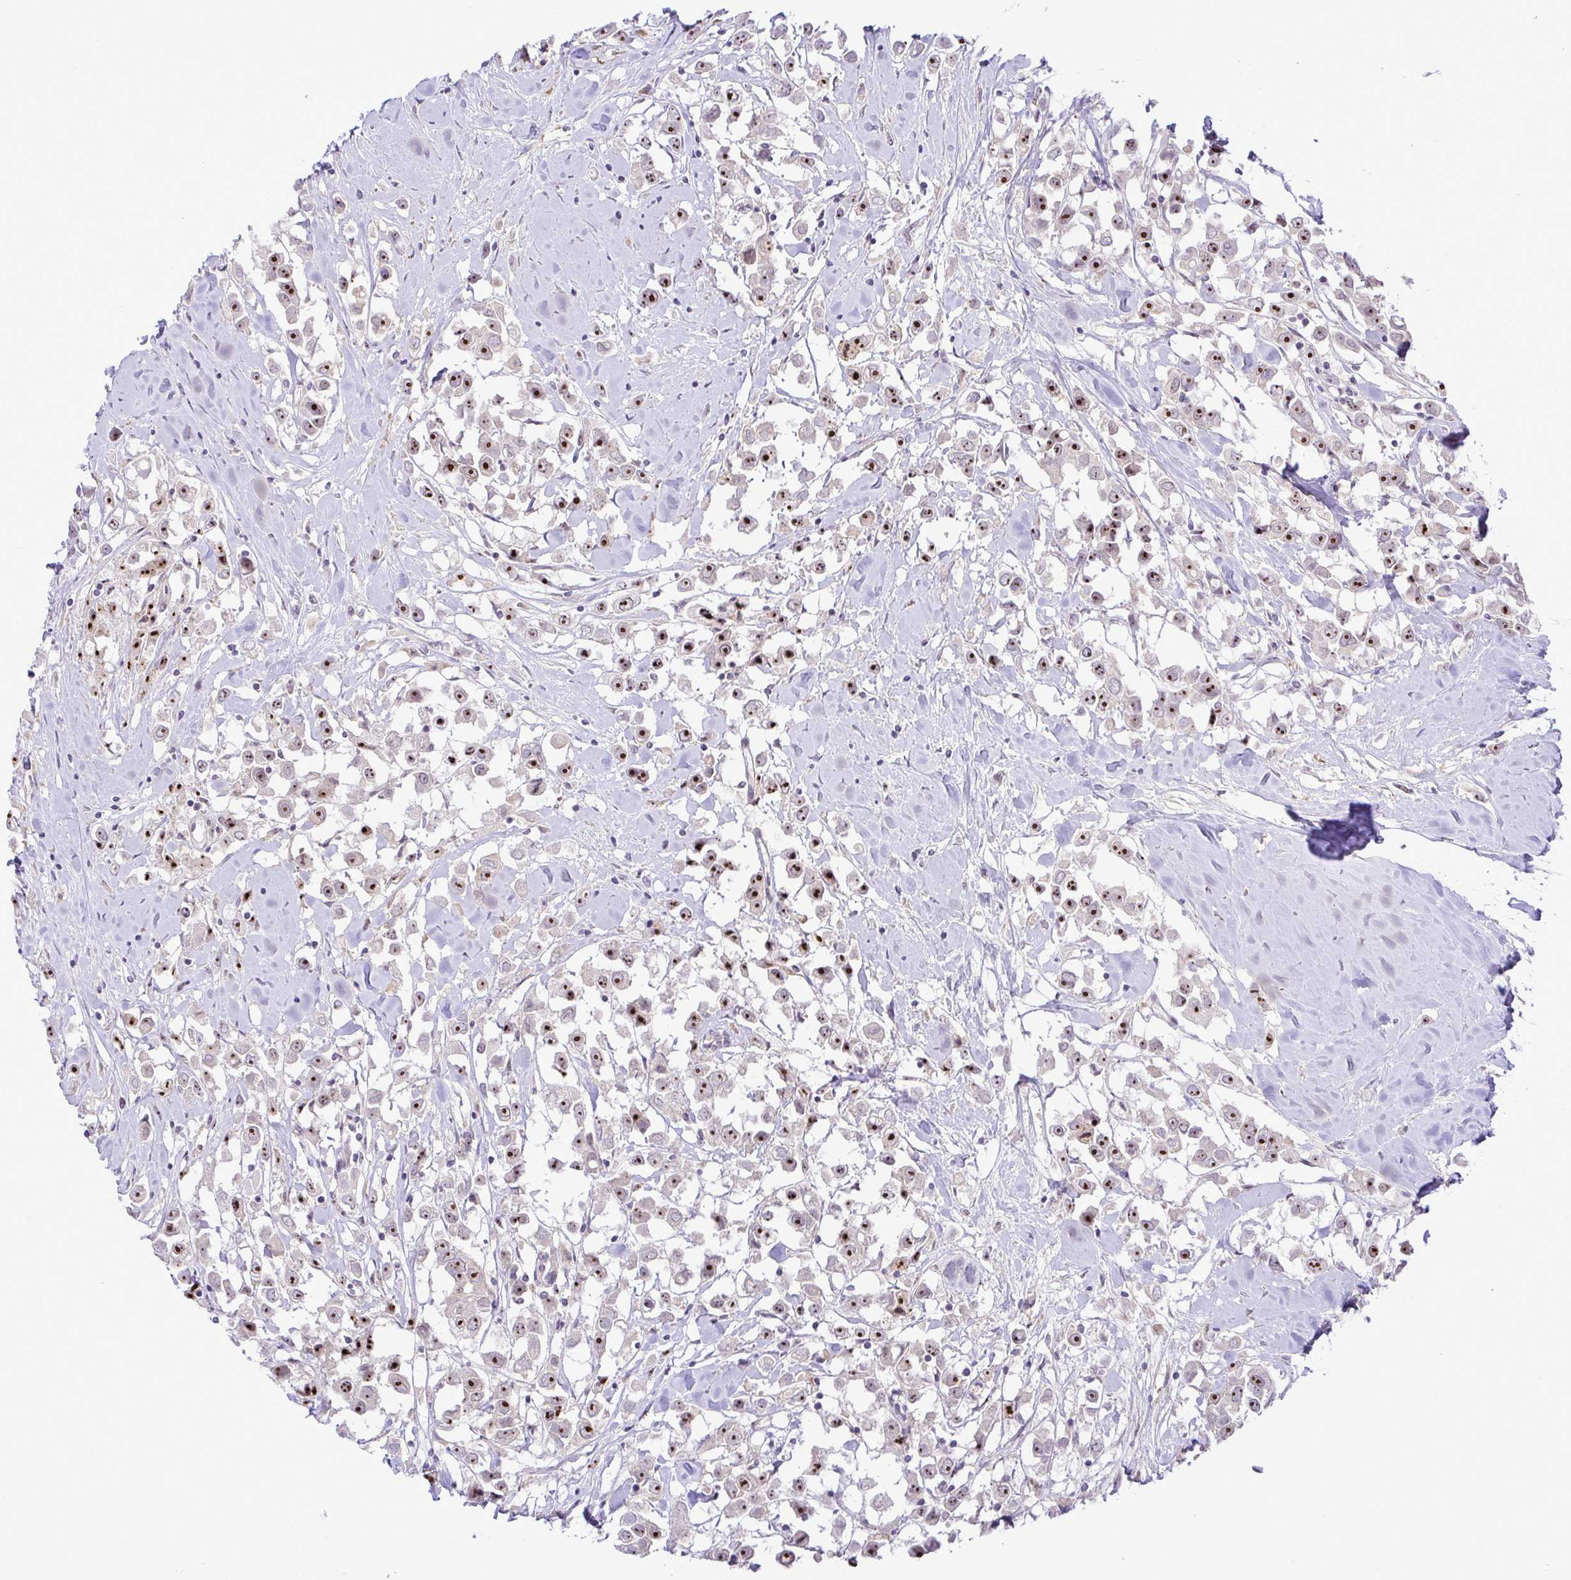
{"staining": {"intensity": "moderate", "quantity": ">75%", "location": "nuclear"}, "tissue": "breast cancer", "cell_type": "Tumor cells", "image_type": "cancer", "snomed": [{"axis": "morphology", "description": "Duct carcinoma"}, {"axis": "topography", "description": "Breast"}], "caption": "Immunohistochemical staining of human intraductal carcinoma (breast) displays moderate nuclear protein expression in approximately >75% of tumor cells. The staining is performed using DAB (3,3'-diaminobenzidine) brown chromogen to label protein expression. The nuclei are counter-stained blue using hematoxylin.", "gene": "RSL24D1", "patient": {"sex": "female", "age": 61}}